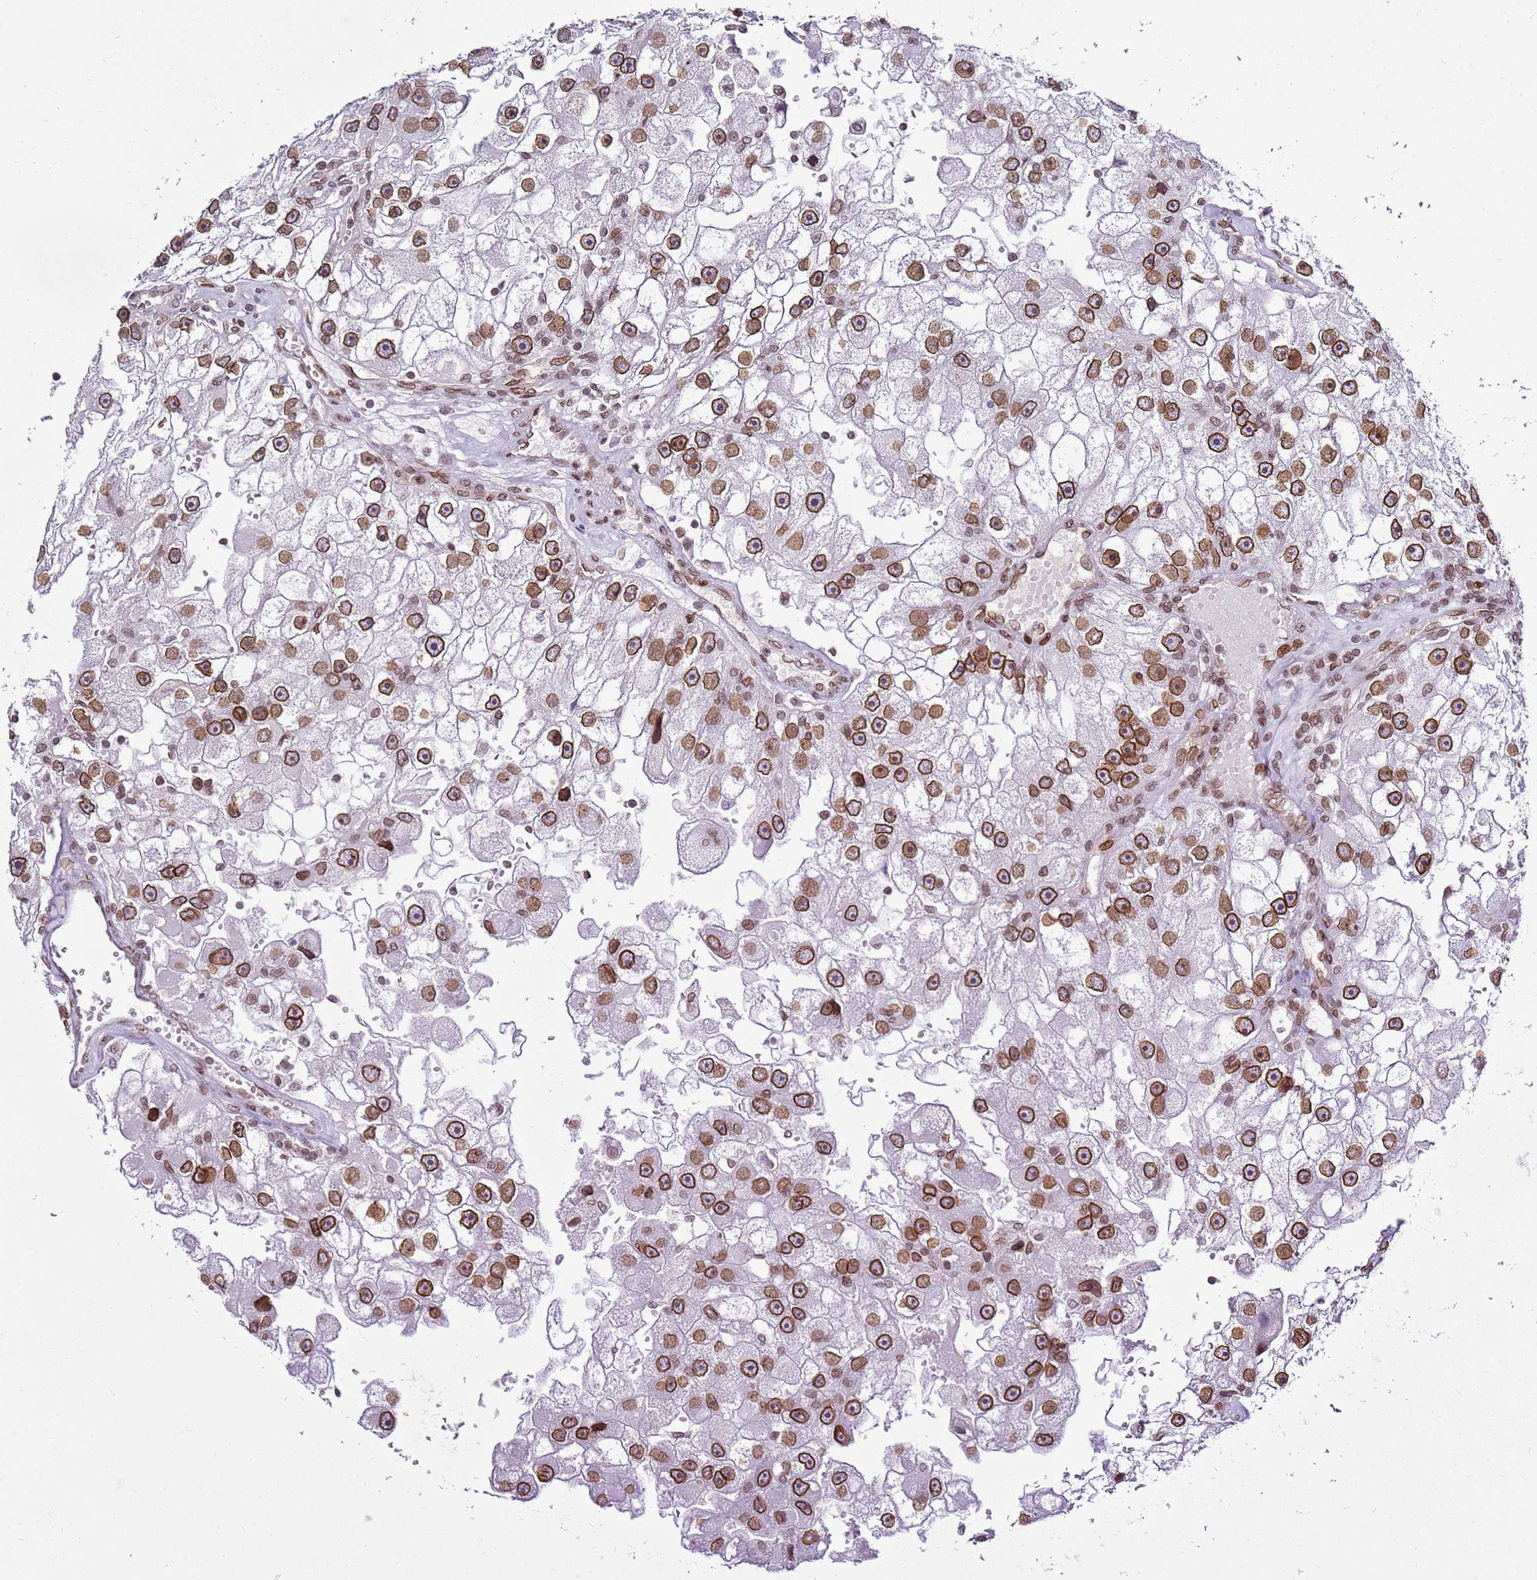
{"staining": {"intensity": "strong", "quantity": ">75%", "location": "cytoplasmic/membranous,nuclear"}, "tissue": "renal cancer", "cell_type": "Tumor cells", "image_type": "cancer", "snomed": [{"axis": "morphology", "description": "Adenocarcinoma, NOS"}, {"axis": "topography", "description": "Kidney"}], "caption": "Brown immunohistochemical staining in human renal adenocarcinoma demonstrates strong cytoplasmic/membranous and nuclear expression in approximately >75% of tumor cells.", "gene": "POU6F1", "patient": {"sex": "male", "age": 63}}